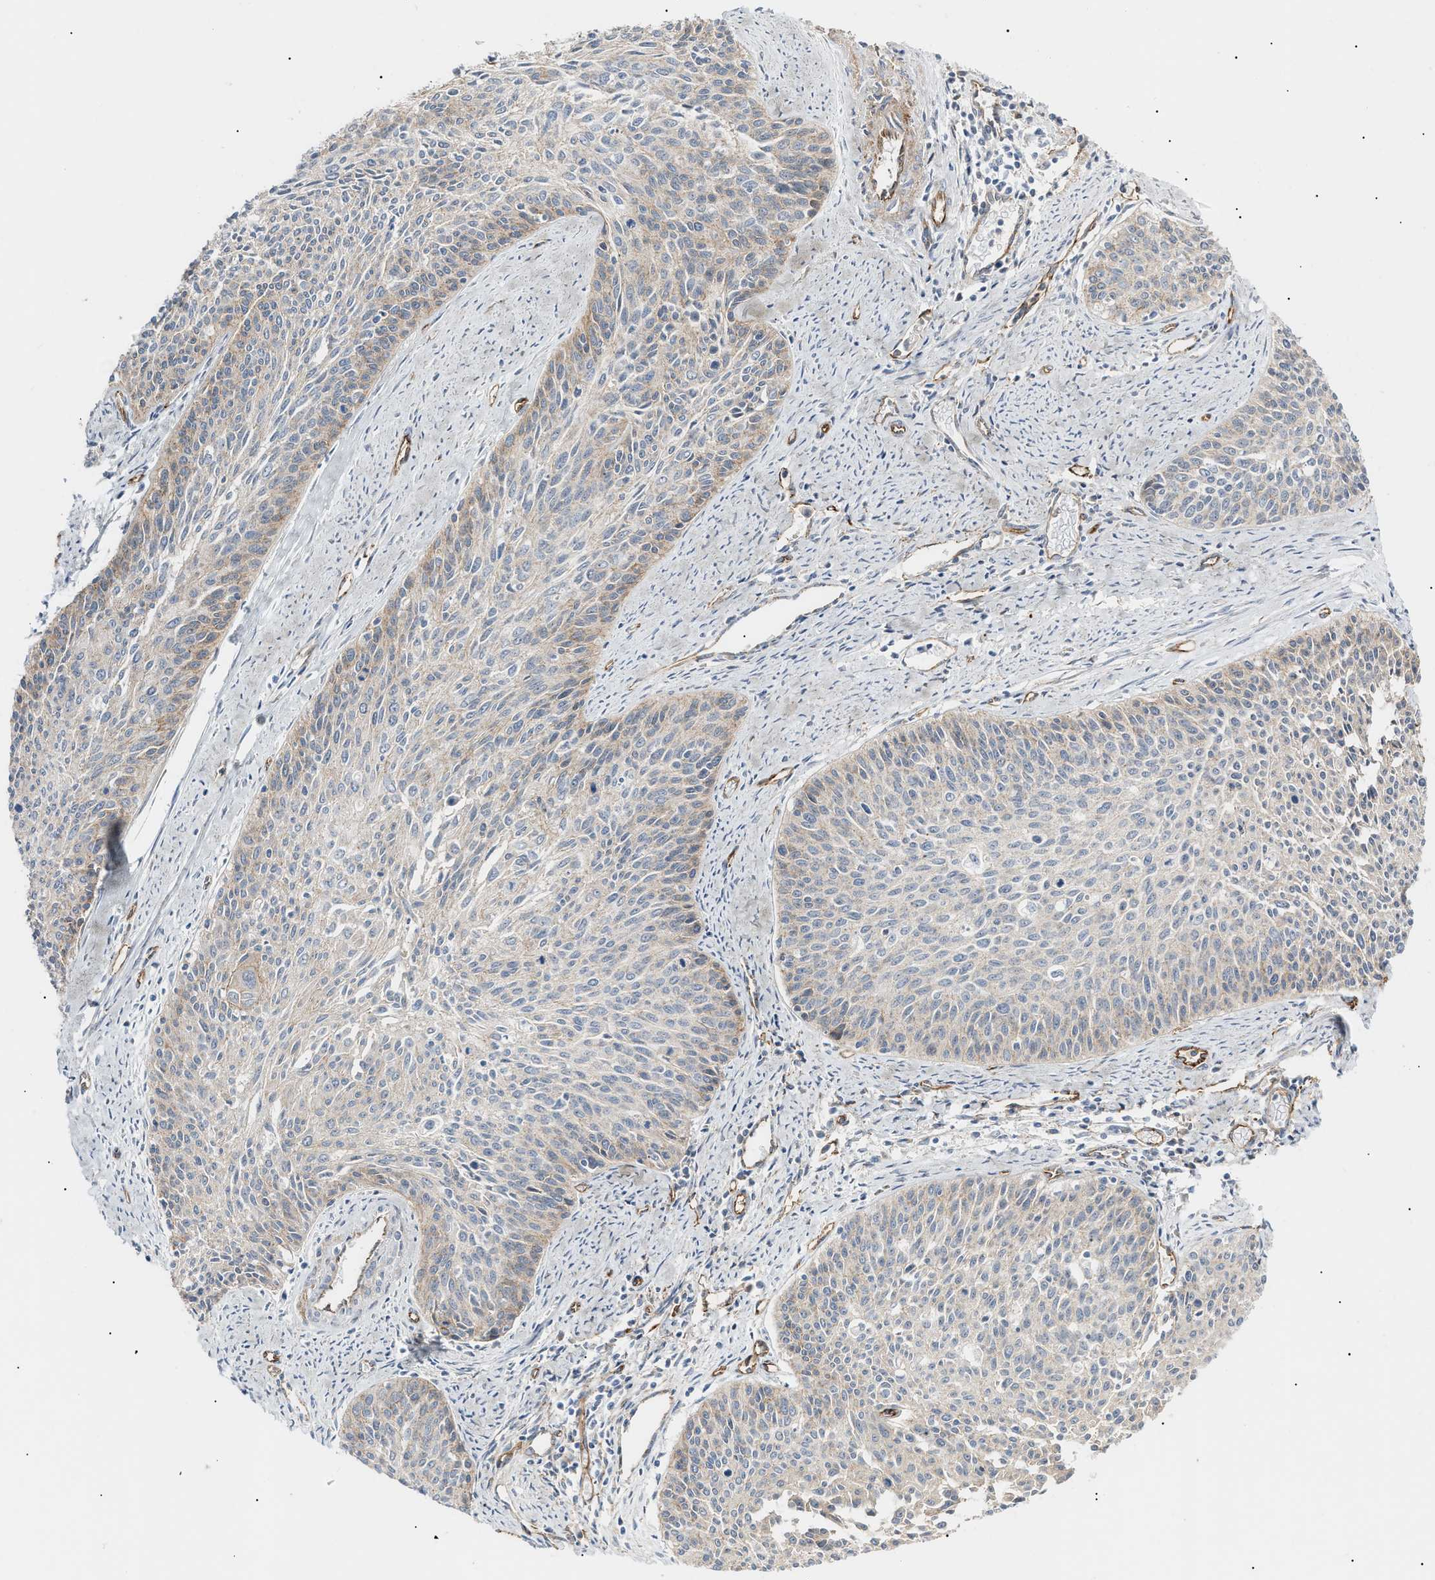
{"staining": {"intensity": "weak", "quantity": "<25%", "location": "cytoplasmic/membranous"}, "tissue": "cervical cancer", "cell_type": "Tumor cells", "image_type": "cancer", "snomed": [{"axis": "morphology", "description": "Squamous cell carcinoma, NOS"}, {"axis": "topography", "description": "Cervix"}], "caption": "Photomicrograph shows no significant protein positivity in tumor cells of cervical cancer. (DAB immunohistochemistry (IHC), high magnification).", "gene": "ZFHX2", "patient": {"sex": "female", "age": 55}}